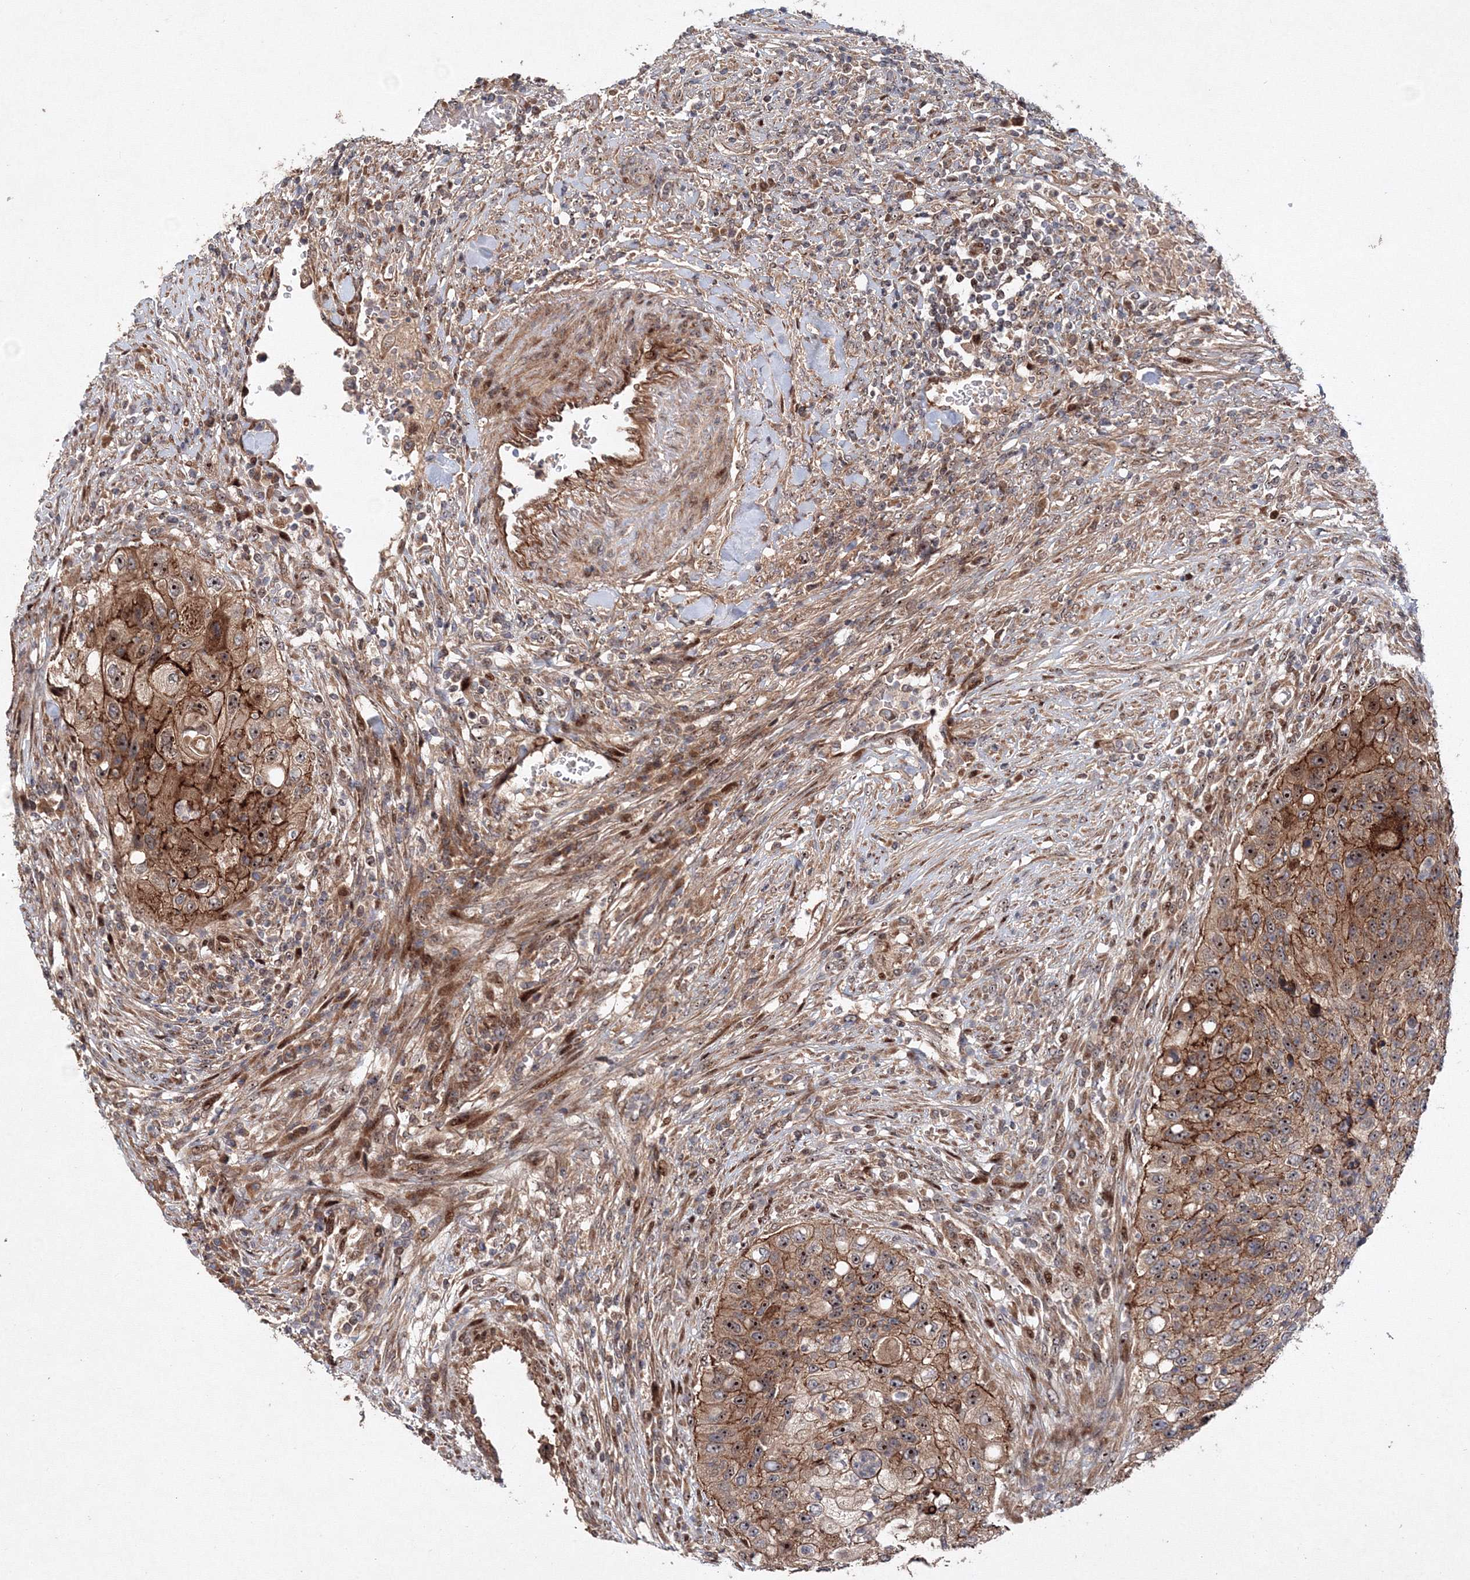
{"staining": {"intensity": "moderate", "quantity": ">75%", "location": "cytoplasmic/membranous,nuclear"}, "tissue": "urothelial cancer", "cell_type": "Tumor cells", "image_type": "cancer", "snomed": [{"axis": "morphology", "description": "Urothelial carcinoma, High grade"}, {"axis": "topography", "description": "Urinary bladder"}], "caption": "A brown stain highlights moderate cytoplasmic/membranous and nuclear positivity of a protein in human urothelial cancer tumor cells.", "gene": "ANKAR", "patient": {"sex": "female", "age": 60}}